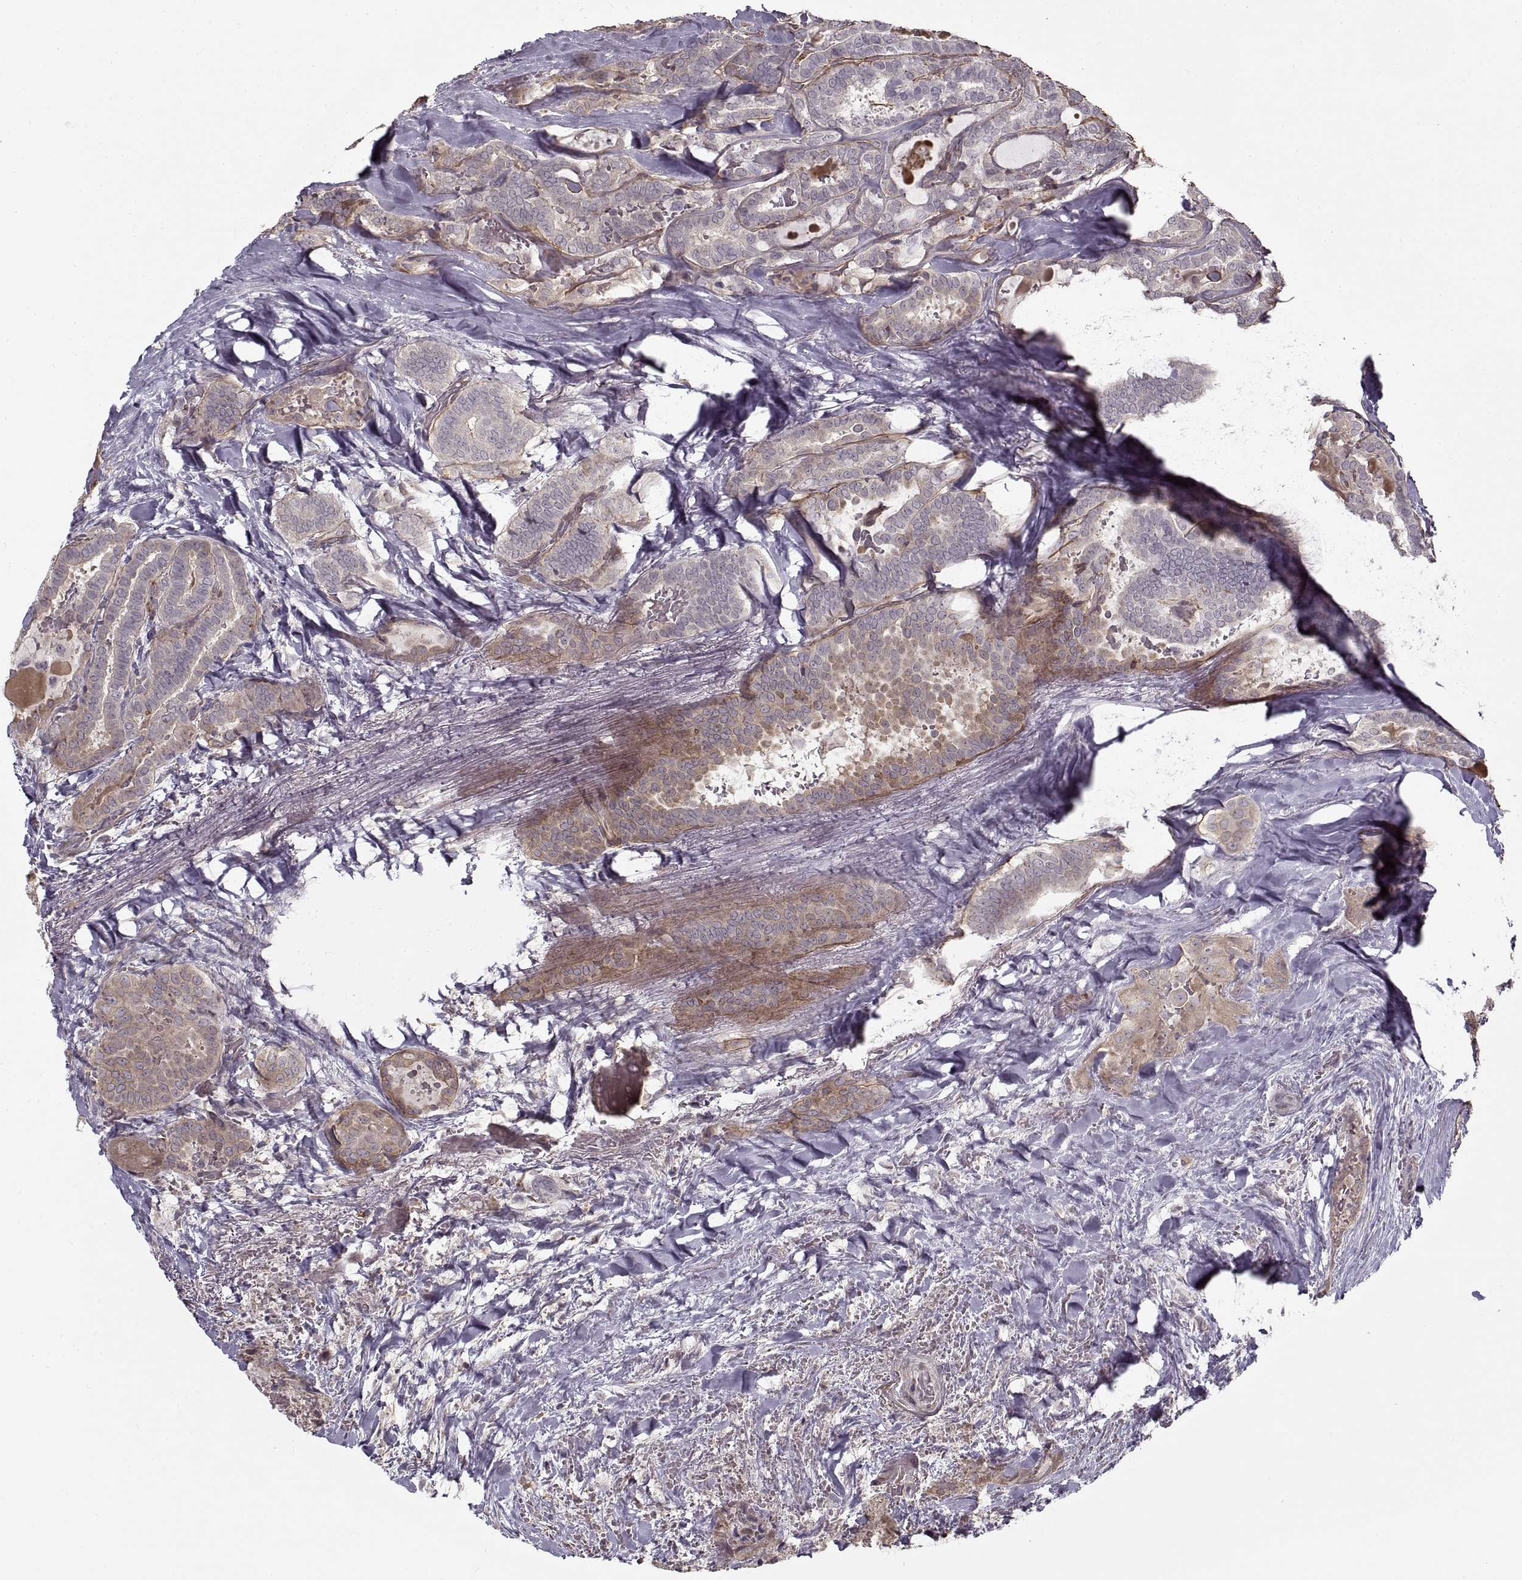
{"staining": {"intensity": "moderate", "quantity": "<25%", "location": "cytoplasmic/membranous"}, "tissue": "thyroid cancer", "cell_type": "Tumor cells", "image_type": "cancer", "snomed": [{"axis": "morphology", "description": "Papillary adenocarcinoma, NOS"}, {"axis": "topography", "description": "Thyroid gland"}], "caption": "Approximately <25% of tumor cells in human thyroid papillary adenocarcinoma show moderate cytoplasmic/membranous protein expression as visualized by brown immunohistochemical staining.", "gene": "LAMB2", "patient": {"sex": "female", "age": 39}}